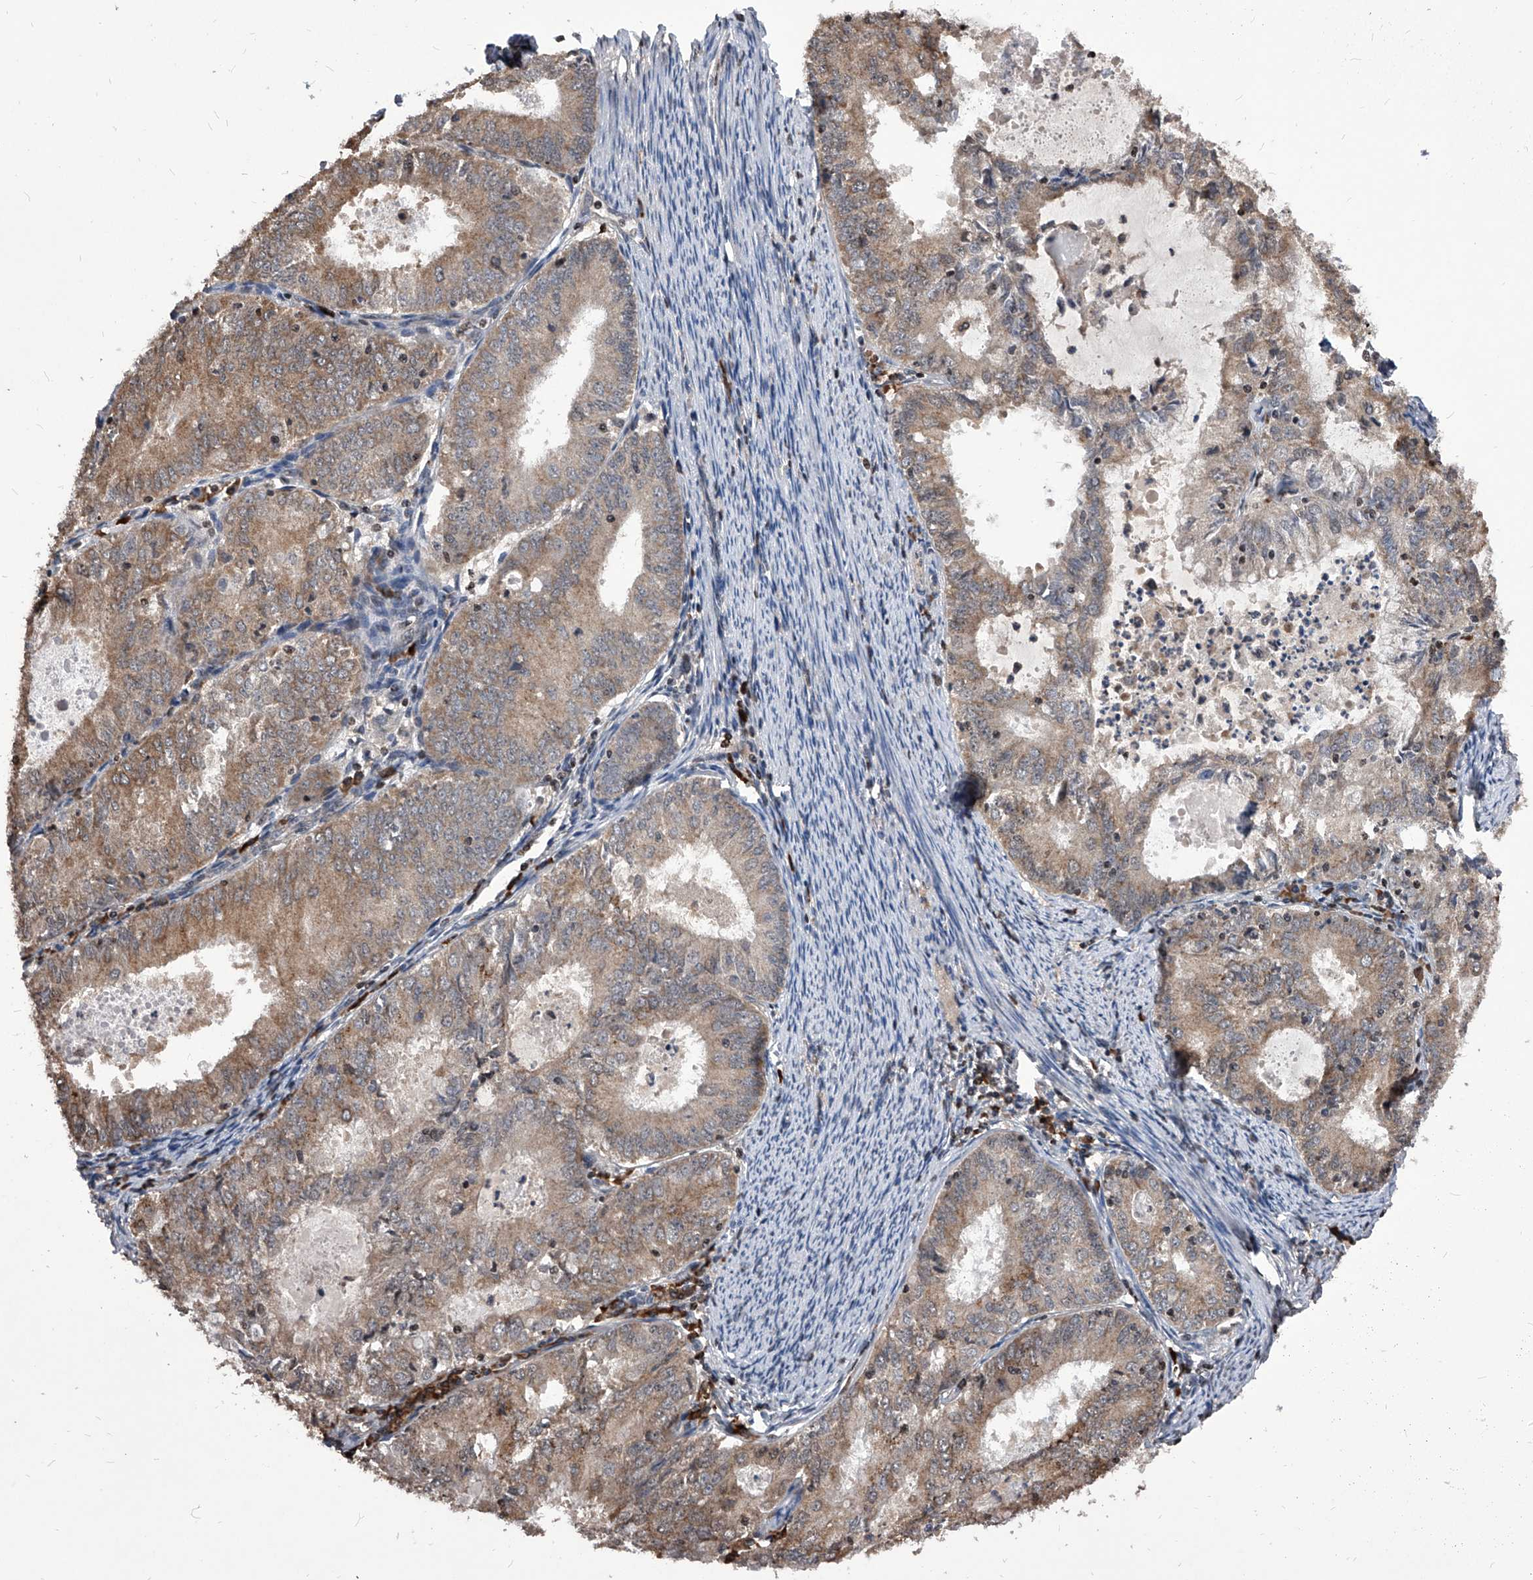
{"staining": {"intensity": "moderate", "quantity": ">75%", "location": "cytoplasmic/membranous"}, "tissue": "endometrial cancer", "cell_type": "Tumor cells", "image_type": "cancer", "snomed": [{"axis": "morphology", "description": "Adenocarcinoma, NOS"}, {"axis": "topography", "description": "Endometrium"}], "caption": "Human endometrial cancer (adenocarcinoma) stained for a protein (brown) demonstrates moderate cytoplasmic/membranous positive positivity in approximately >75% of tumor cells.", "gene": "ID1", "patient": {"sex": "female", "age": 57}}